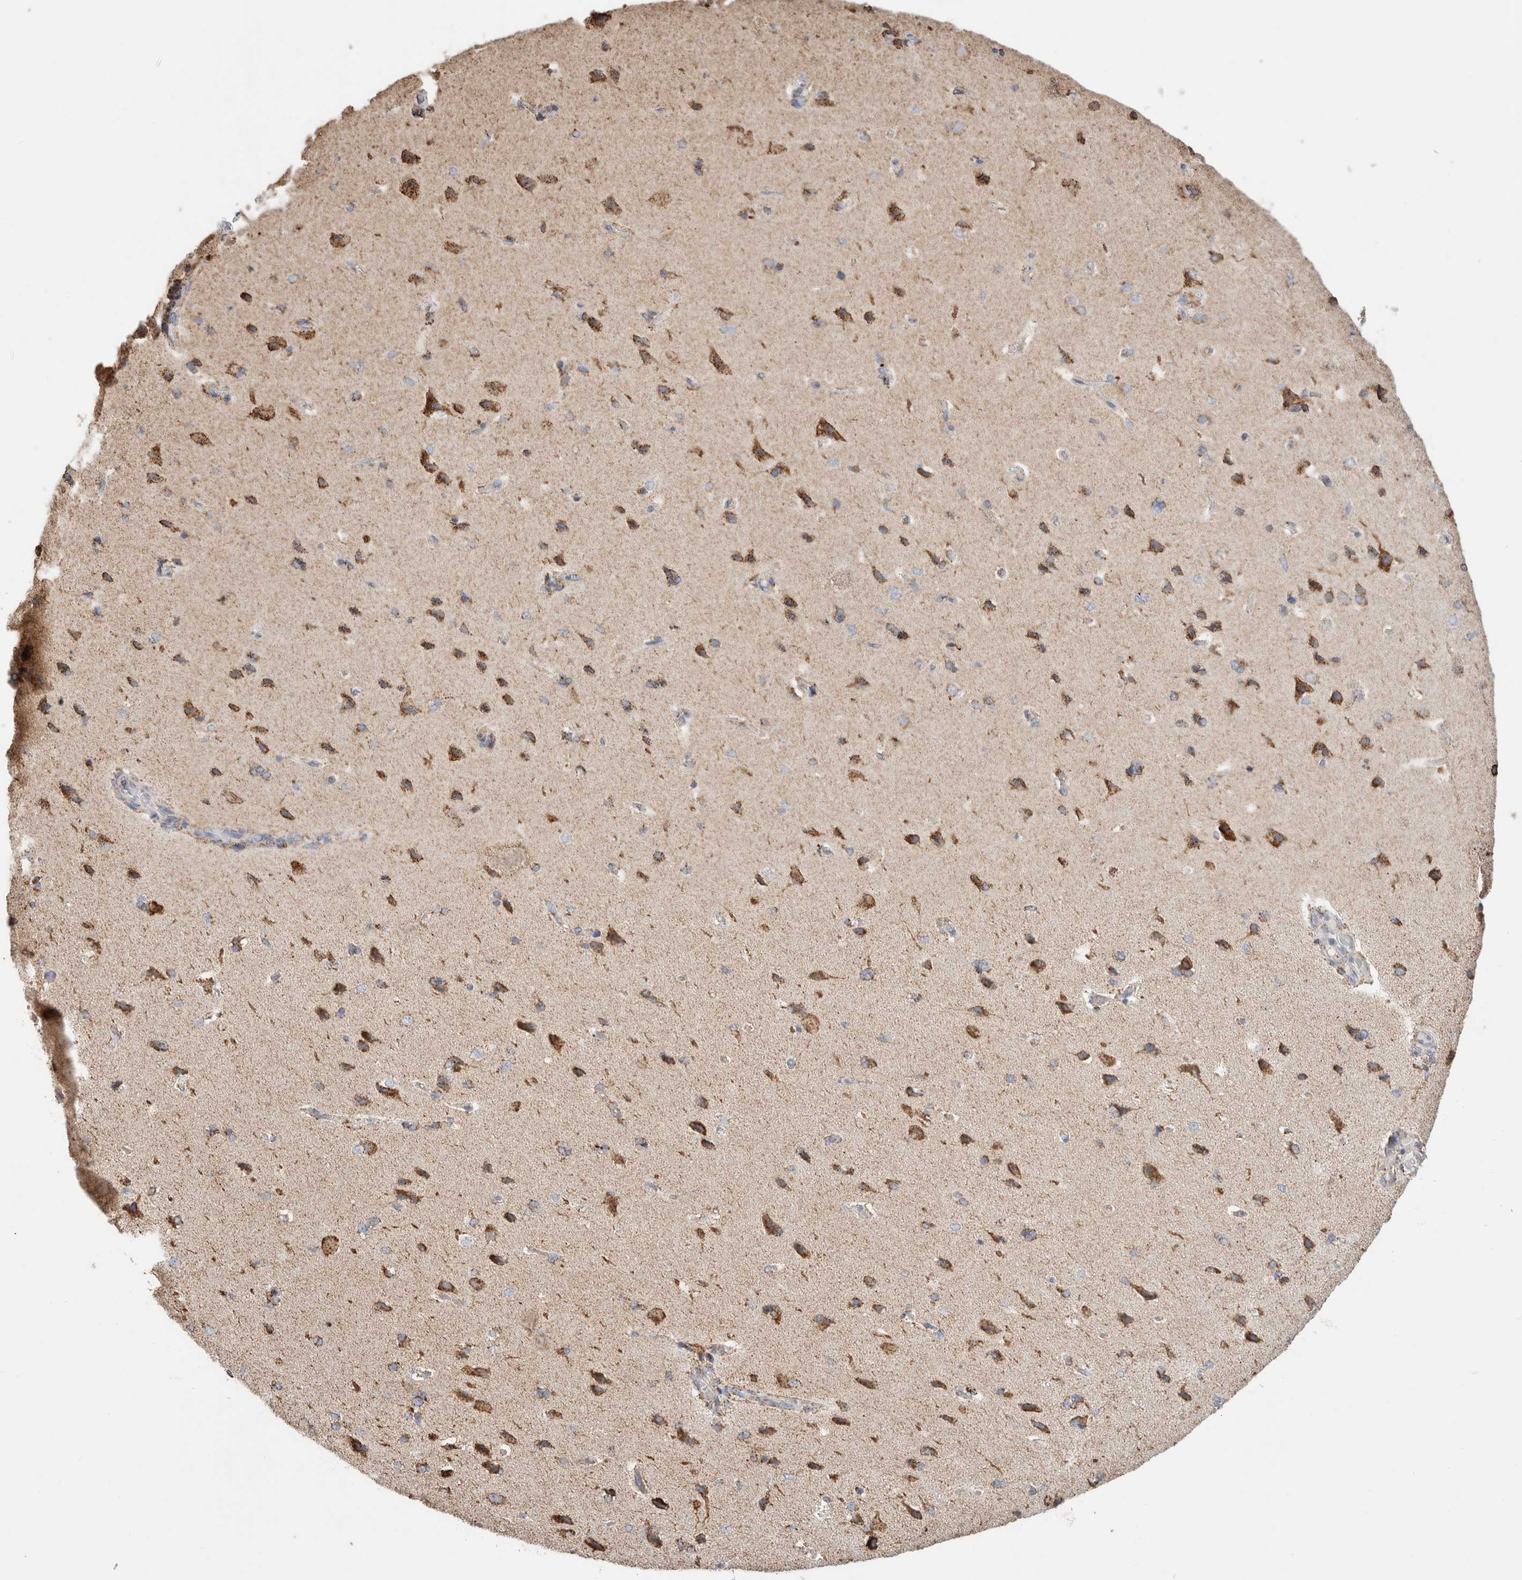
{"staining": {"intensity": "moderate", "quantity": "<25%", "location": "cytoplasmic/membranous"}, "tissue": "cerebral cortex", "cell_type": "Endothelial cells", "image_type": "normal", "snomed": [{"axis": "morphology", "description": "Normal tissue, NOS"}, {"axis": "topography", "description": "Cerebral cortex"}], "caption": "IHC photomicrograph of unremarkable cerebral cortex stained for a protein (brown), which demonstrates low levels of moderate cytoplasmic/membranous staining in about <25% of endothelial cells.", "gene": "C1QBP", "patient": {"sex": "male", "age": 62}}